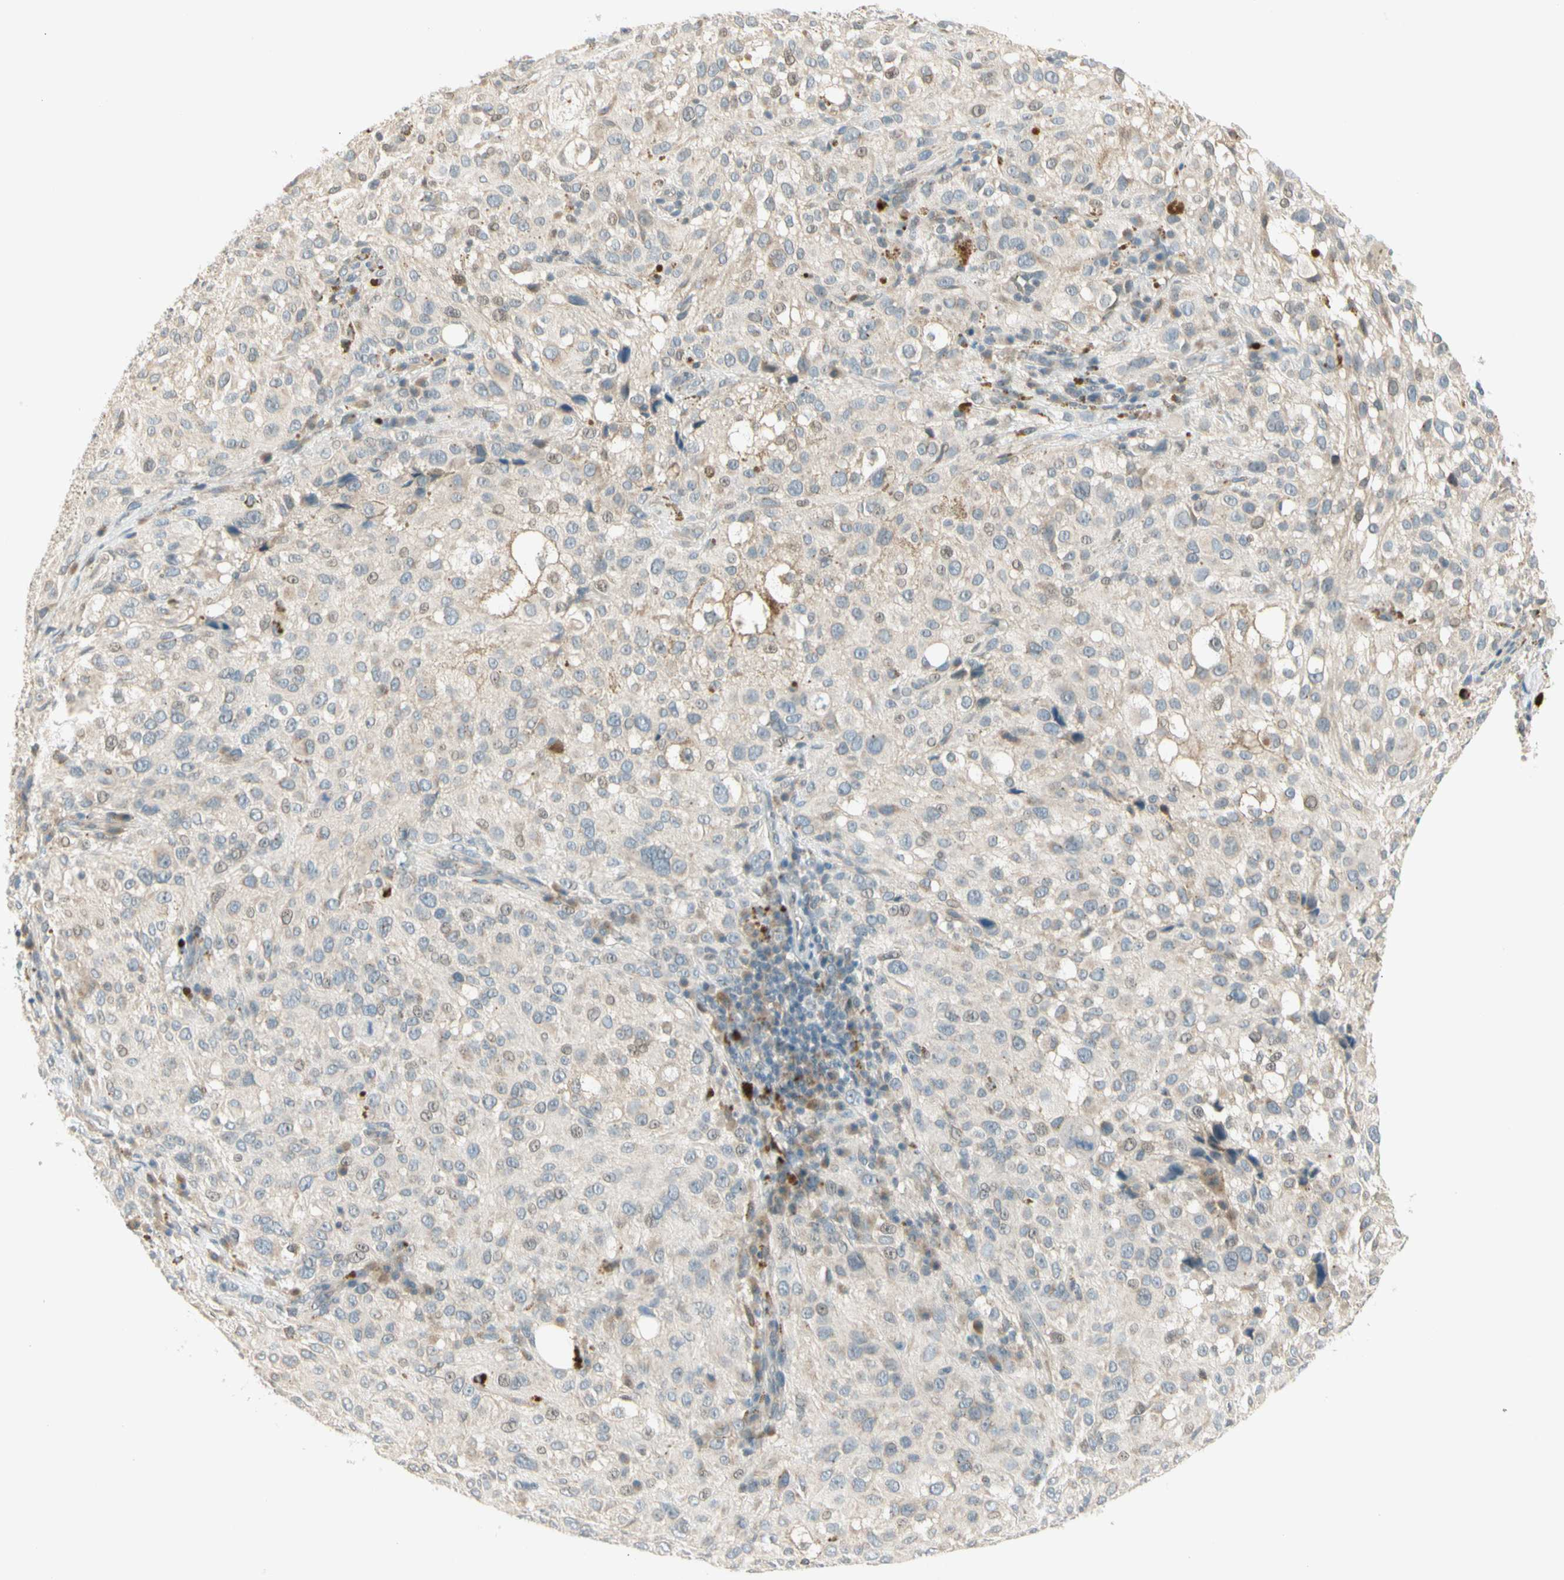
{"staining": {"intensity": "weak", "quantity": "<25%", "location": "cytoplasmic/membranous,nuclear"}, "tissue": "melanoma", "cell_type": "Tumor cells", "image_type": "cancer", "snomed": [{"axis": "morphology", "description": "Necrosis, NOS"}, {"axis": "morphology", "description": "Malignant melanoma, NOS"}, {"axis": "topography", "description": "Skin"}], "caption": "Immunohistochemical staining of melanoma shows no significant staining in tumor cells. (DAB (3,3'-diaminobenzidine) IHC, high magnification).", "gene": "PCDHB15", "patient": {"sex": "female", "age": 87}}